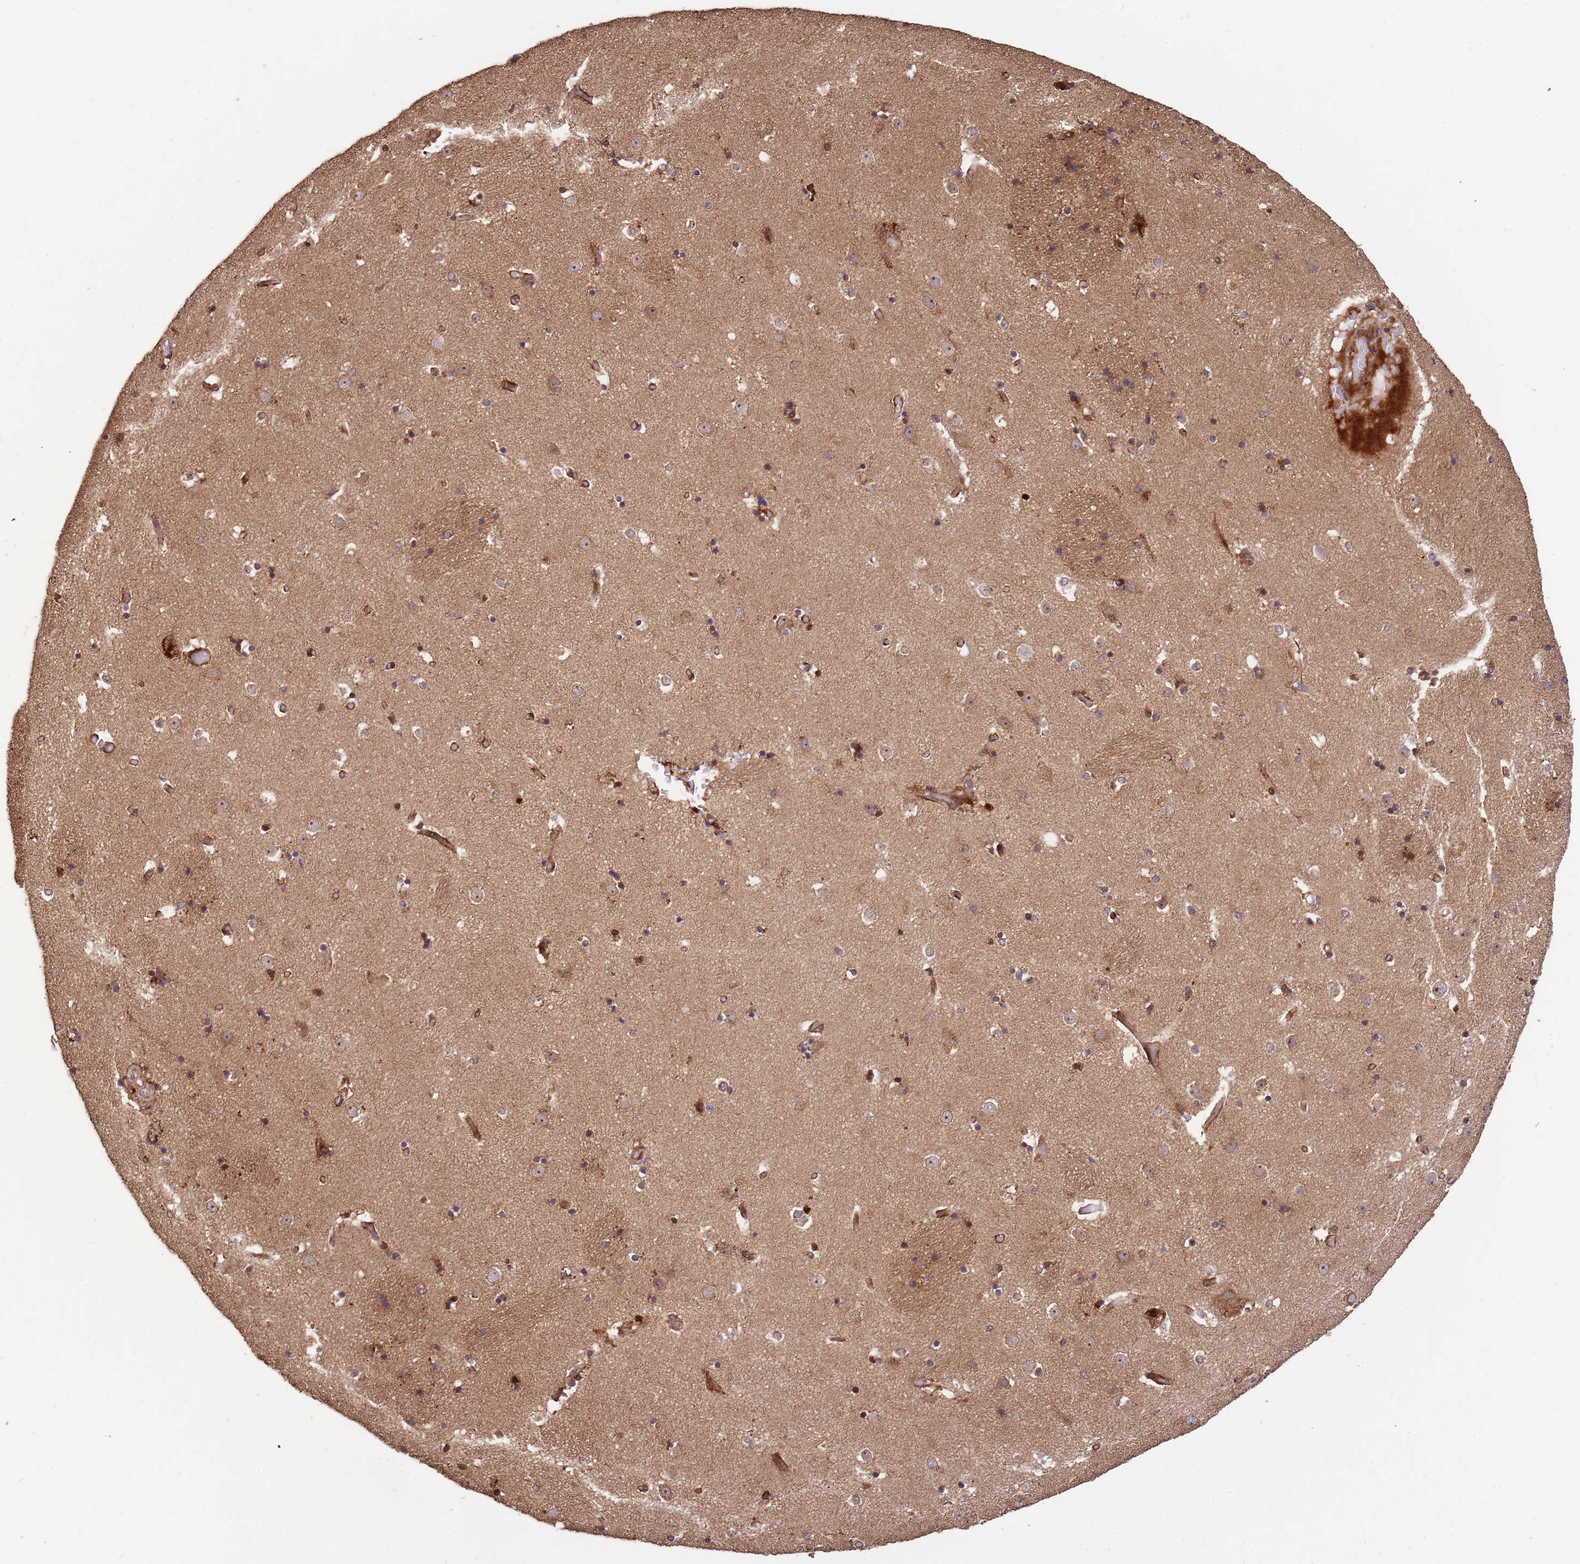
{"staining": {"intensity": "moderate", "quantity": "25%-75%", "location": "cytoplasmic/membranous,nuclear"}, "tissue": "caudate", "cell_type": "Glial cells", "image_type": "normal", "snomed": [{"axis": "morphology", "description": "Normal tissue, NOS"}, {"axis": "topography", "description": "Lateral ventricle wall"}], "caption": "A medium amount of moderate cytoplasmic/membranous,nuclear staining is present in about 25%-75% of glial cells in benign caudate.", "gene": "ZNF428", "patient": {"sex": "female", "age": 52}}